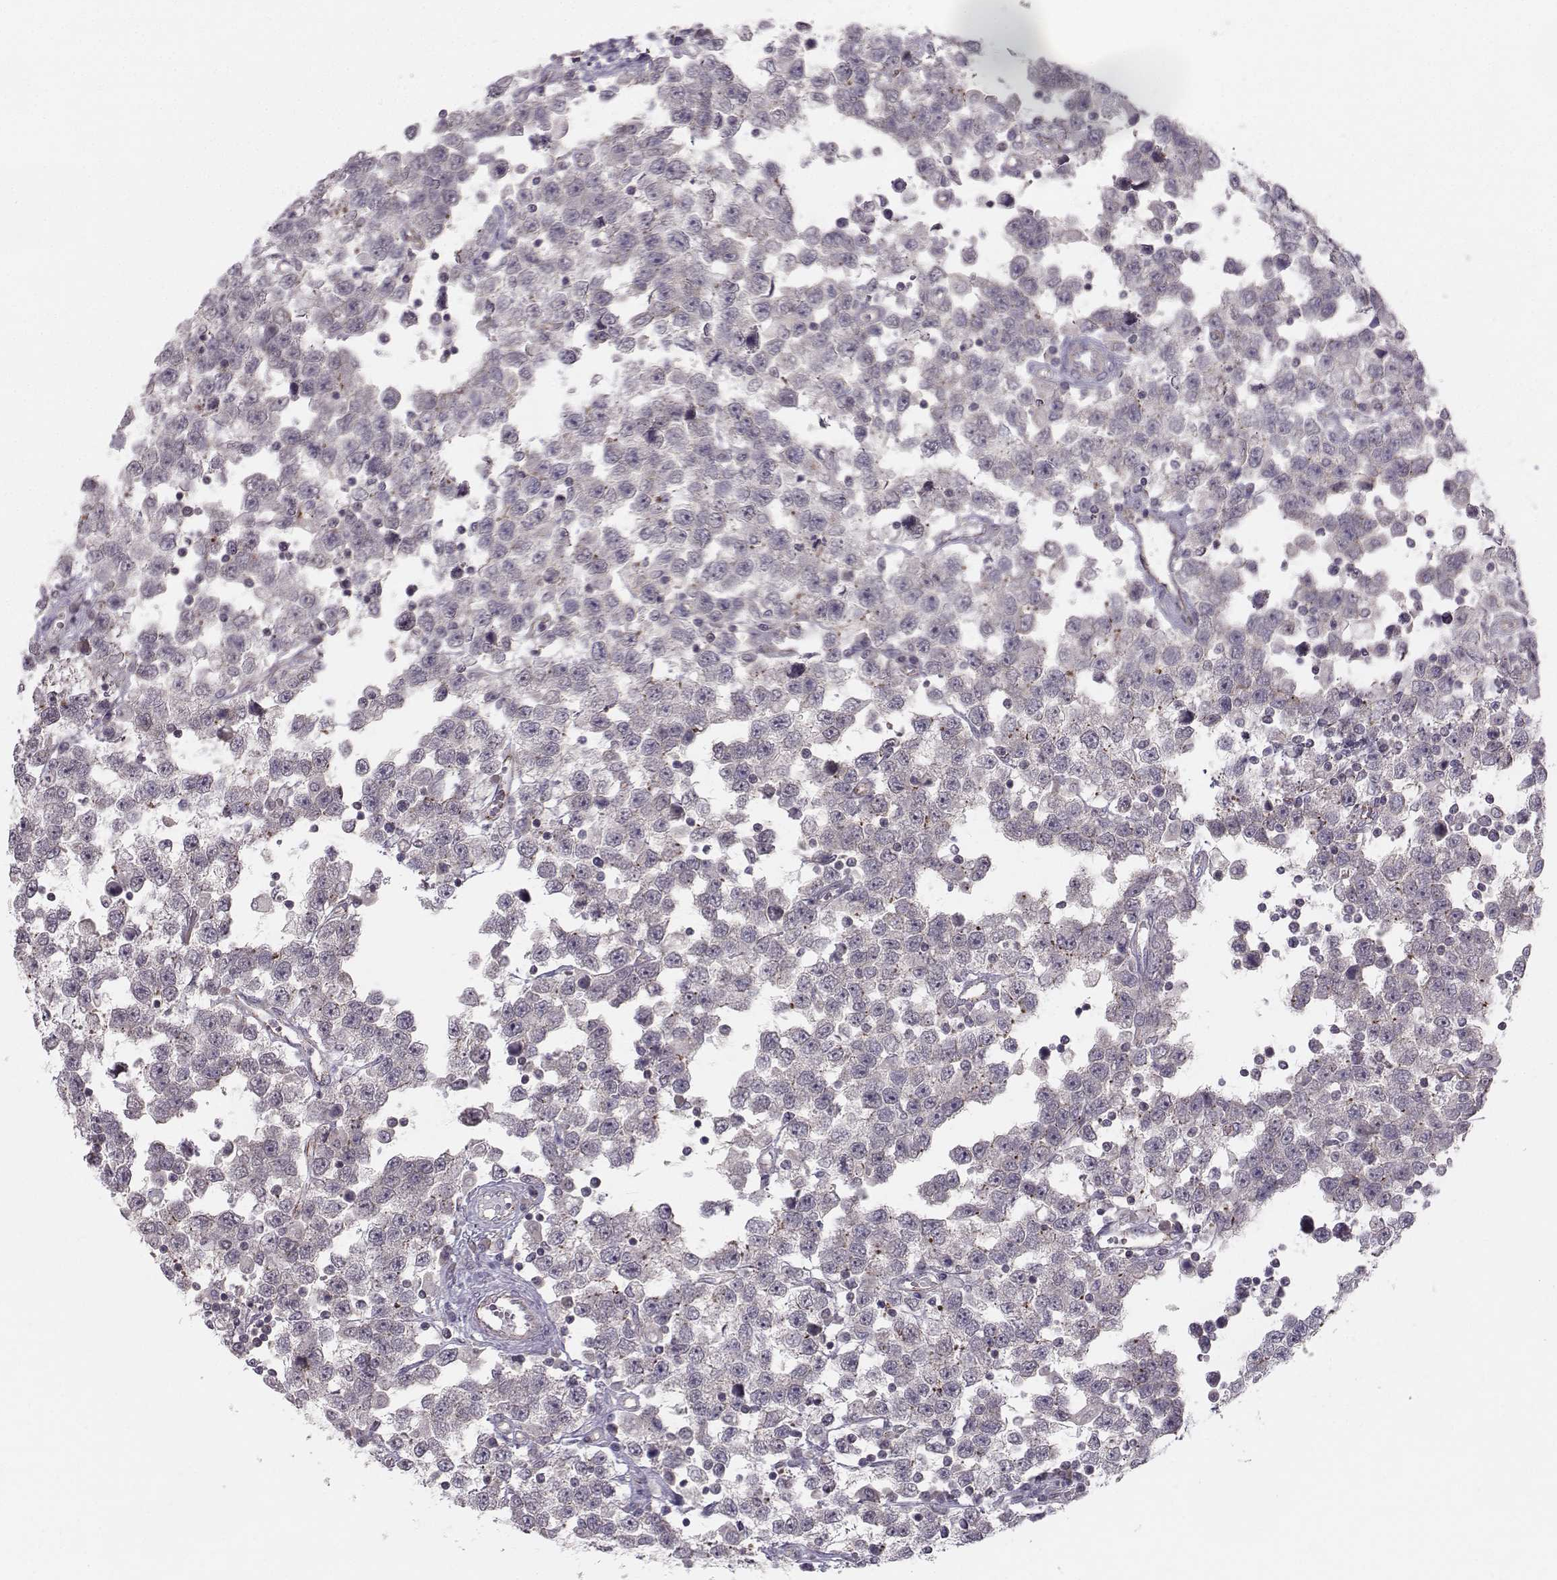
{"staining": {"intensity": "negative", "quantity": "none", "location": "none"}, "tissue": "testis cancer", "cell_type": "Tumor cells", "image_type": "cancer", "snomed": [{"axis": "morphology", "description": "Seminoma, NOS"}, {"axis": "topography", "description": "Testis"}], "caption": "Immunohistochemistry photomicrograph of neoplastic tissue: human seminoma (testis) stained with DAB displays no significant protein positivity in tumor cells.", "gene": "MAST1", "patient": {"sex": "male", "age": 34}}